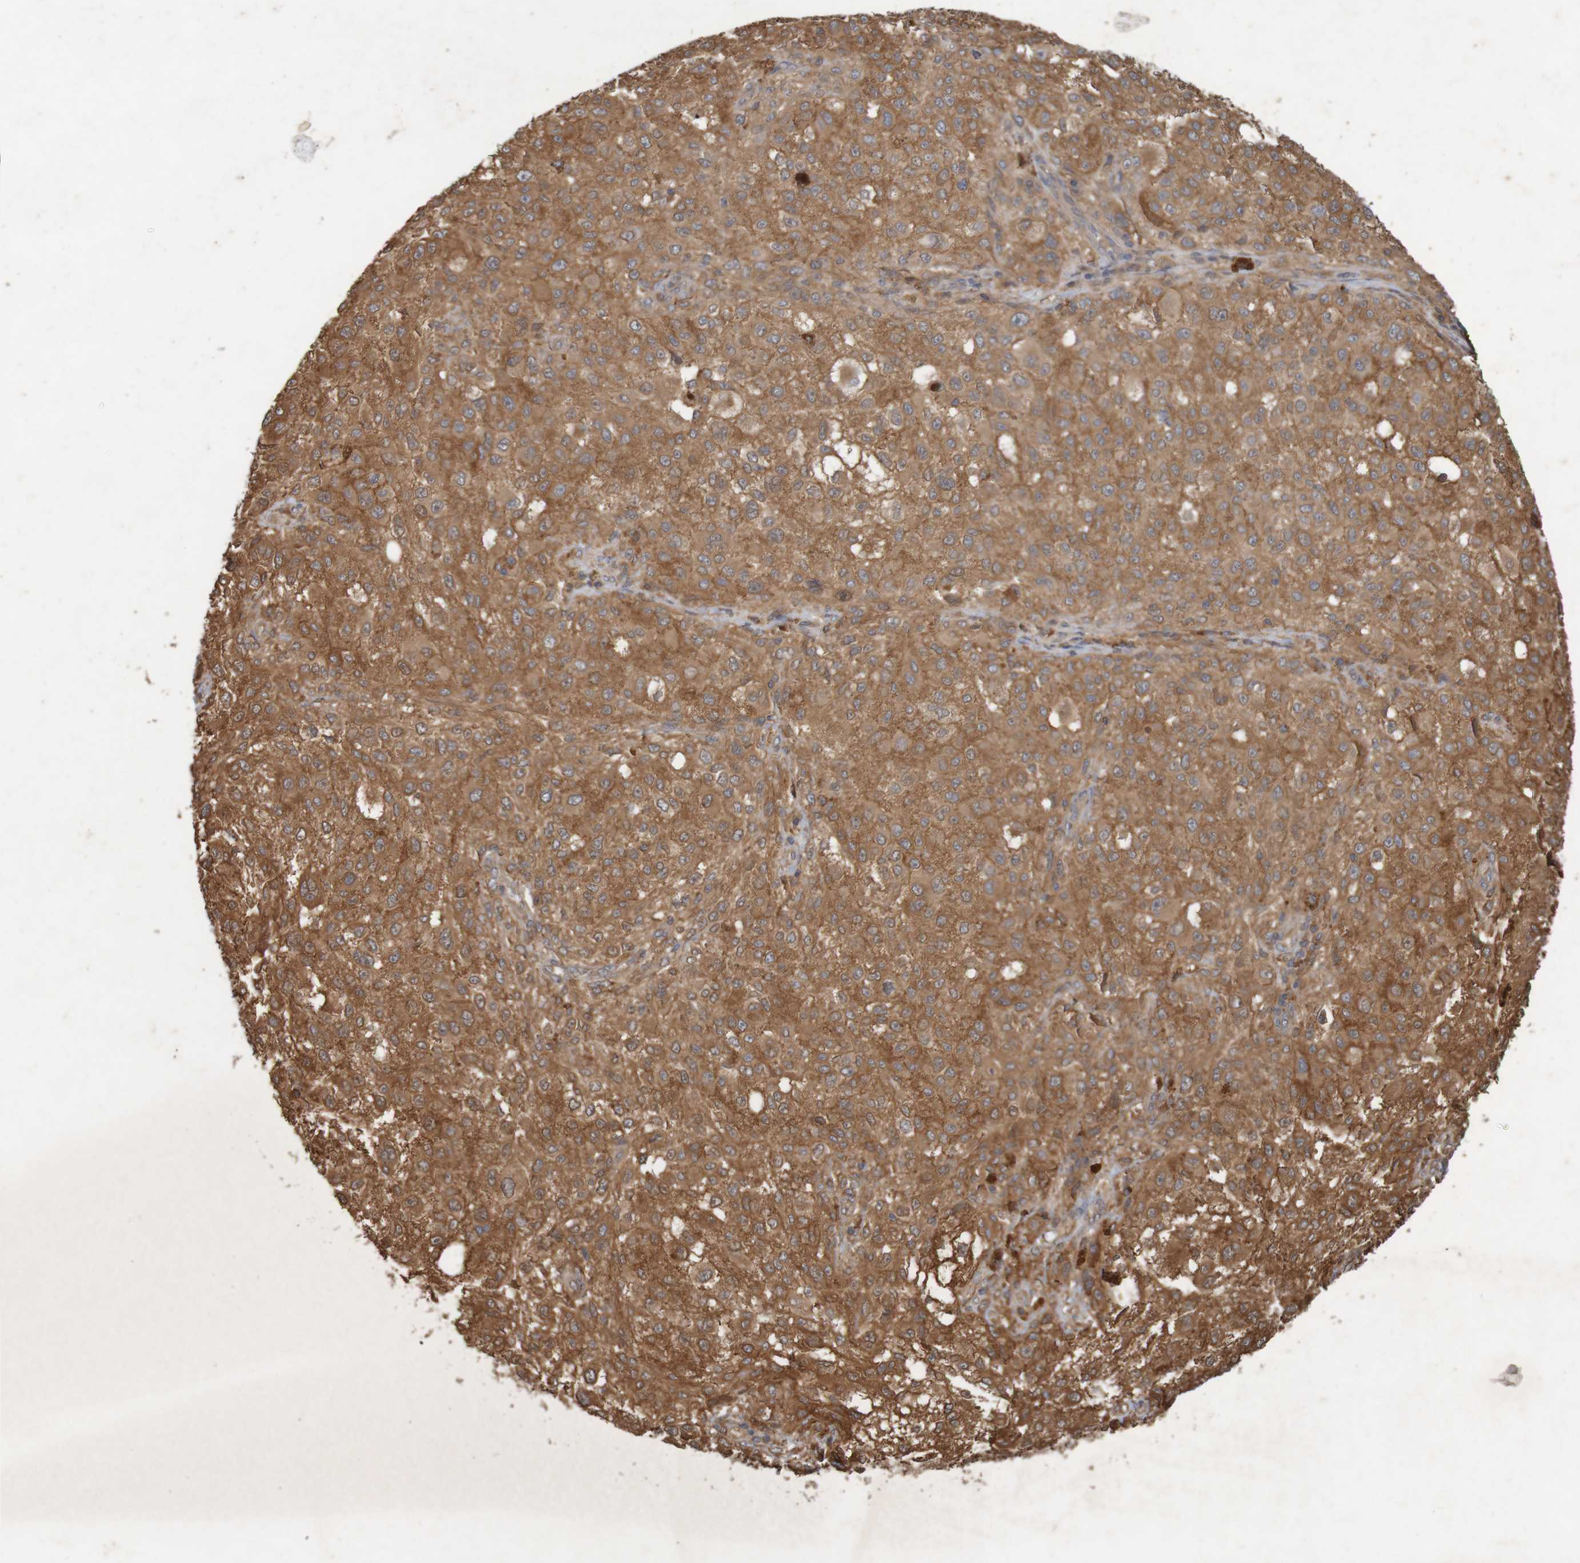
{"staining": {"intensity": "moderate", "quantity": ">75%", "location": "cytoplasmic/membranous"}, "tissue": "melanoma", "cell_type": "Tumor cells", "image_type": "cancer", "snomed": [{"axis": "morphology", "description": "Necrosis, NOS"}, {"axis": "morphology", "description": "Malignant melanoma, NOS"}, {"axis": "topography", "description": "Skin"}], "caption": "Protein analysis of melanoma tissue demonstrates moderate cytoplasmic/membranous staining in approximately >75% of tumor cells.", "gene": "ARHGEF11", "patient": {"sex": "female", "age": 87}}